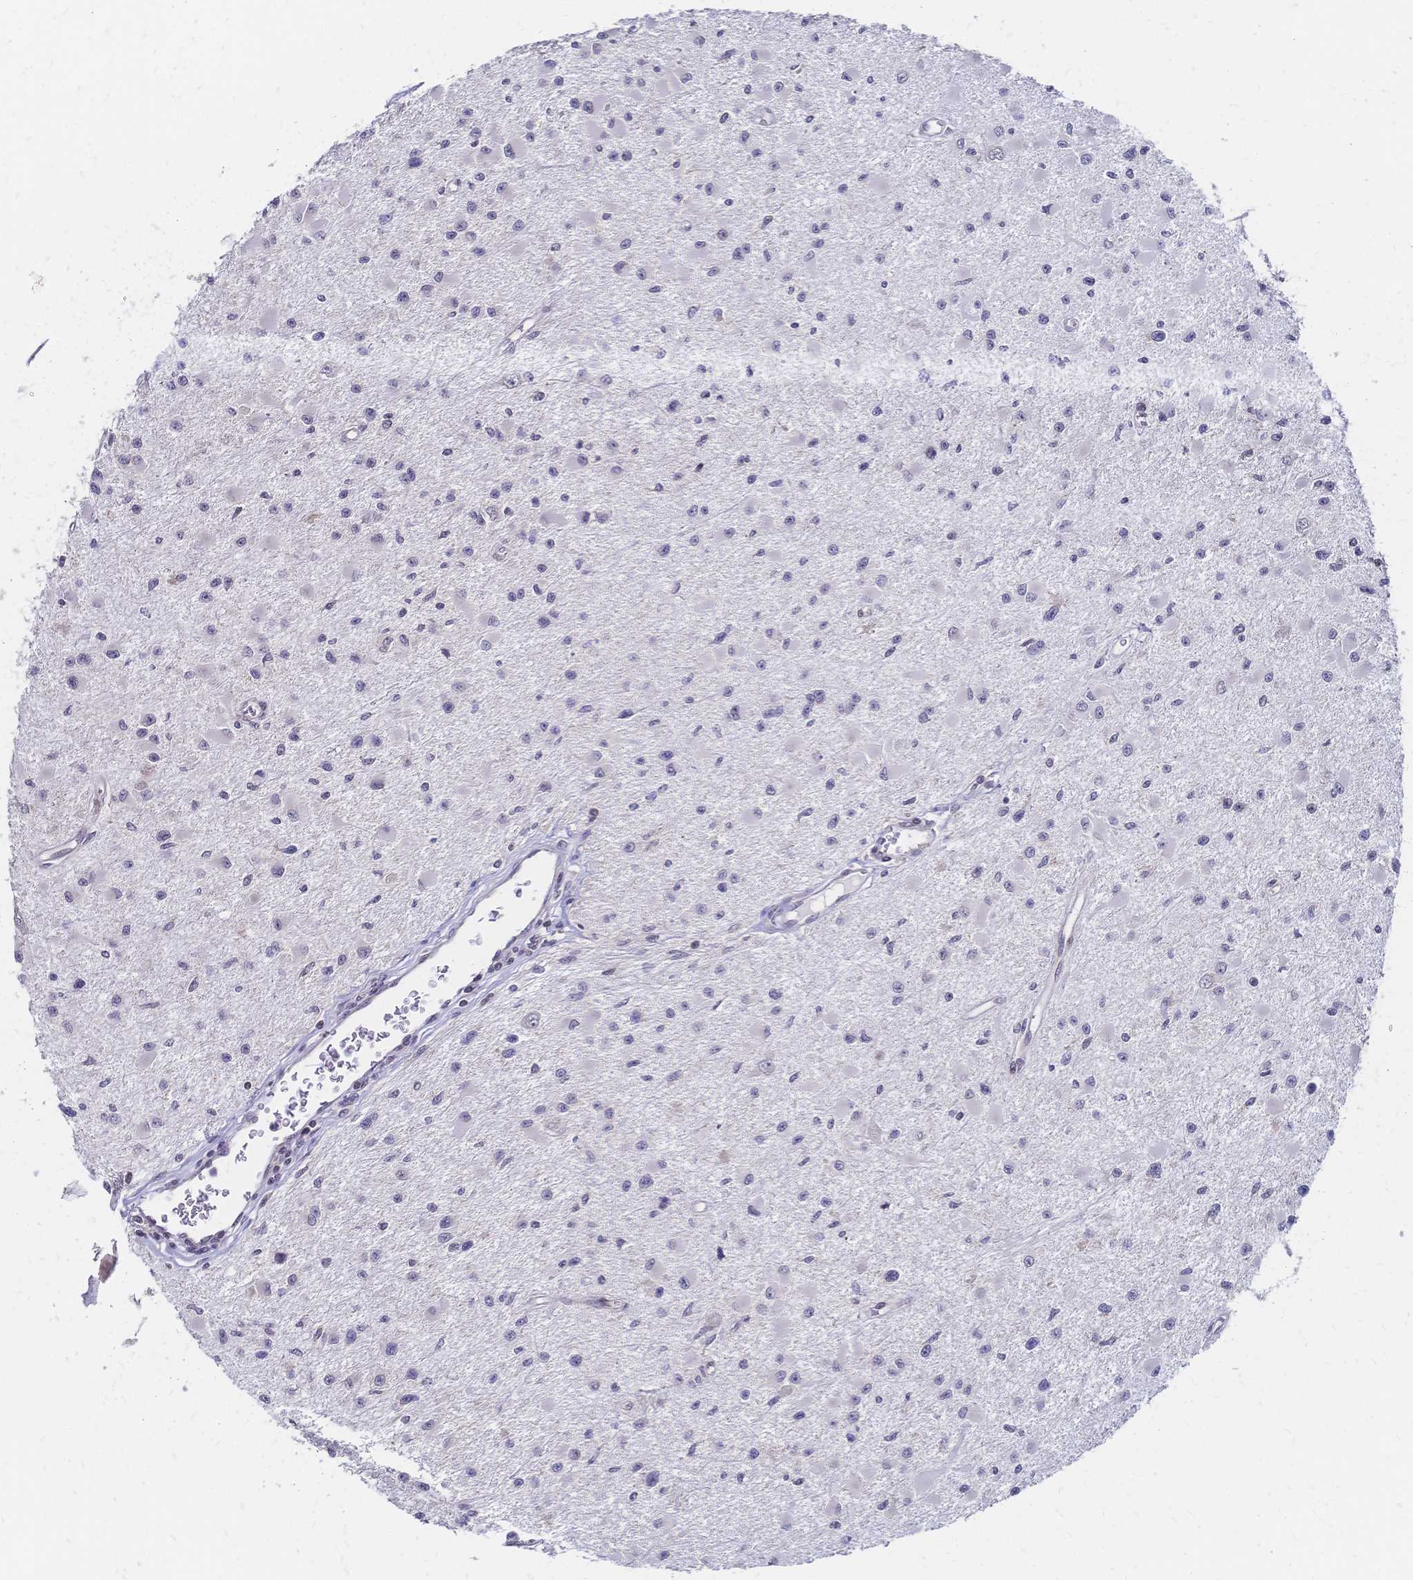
{"staining": {"intensity": "negative", "quantity": "none", "location": "none"}, "tissue": "glioma", "cell_type": "Tumor cells", "image_type": "cancer", "snomed": [{"axis": "morphology", "description": "Glioma, malignant, High grade"}, {"axis": "topography", "description": "Brain"}], "caption": "High power microscopy histopathology image of an immunohistochemistry (IHC) micrograph of glioma, revealing no significant staining in tumor cells.", "gene": "CBX7", "patient": {"sex": "male", "age": 54}}